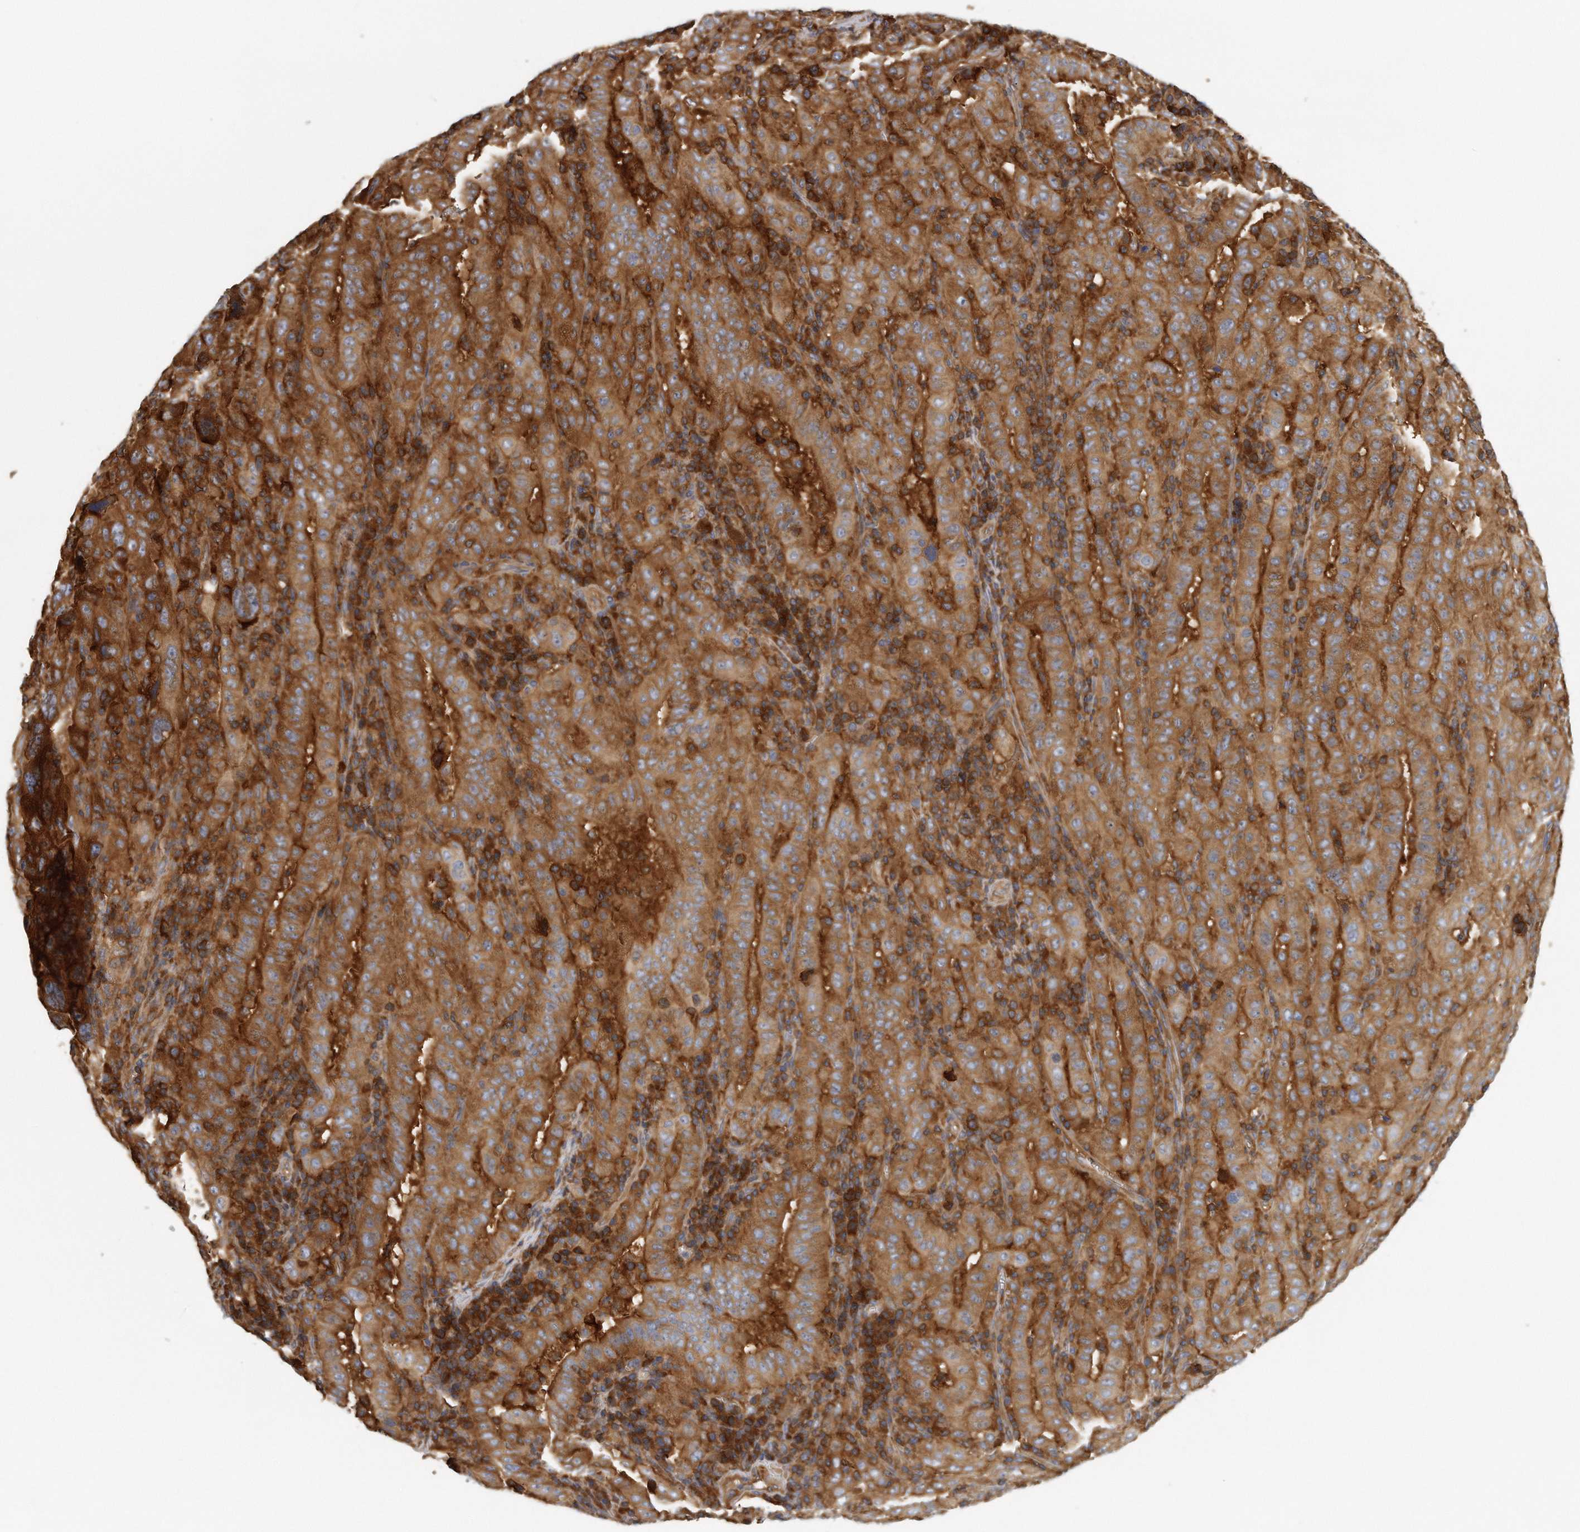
{"staining": {"intensity": "strong", "quantity": ">75%", "location": "cytoplasmic/membranous"}, "tissue": "pancreatic cancer", "cell_type": "Tumor cells", "image_type": "cancer", "snomed": [{"axis": "morphology", "description": "Adenocarcinoma, NOS"}, {"axis": "topography", "description": "Pancreas"}], "caption": "A micrograph showing strong cytoplasmic/membranous expression in approximately >75% of tumor cells in adenocarcinoma (pancreatic), as visualized by brown immunohistochemical staining.", "gene": "EIF3I", "patient": {"sex": "male", "age": 63}}